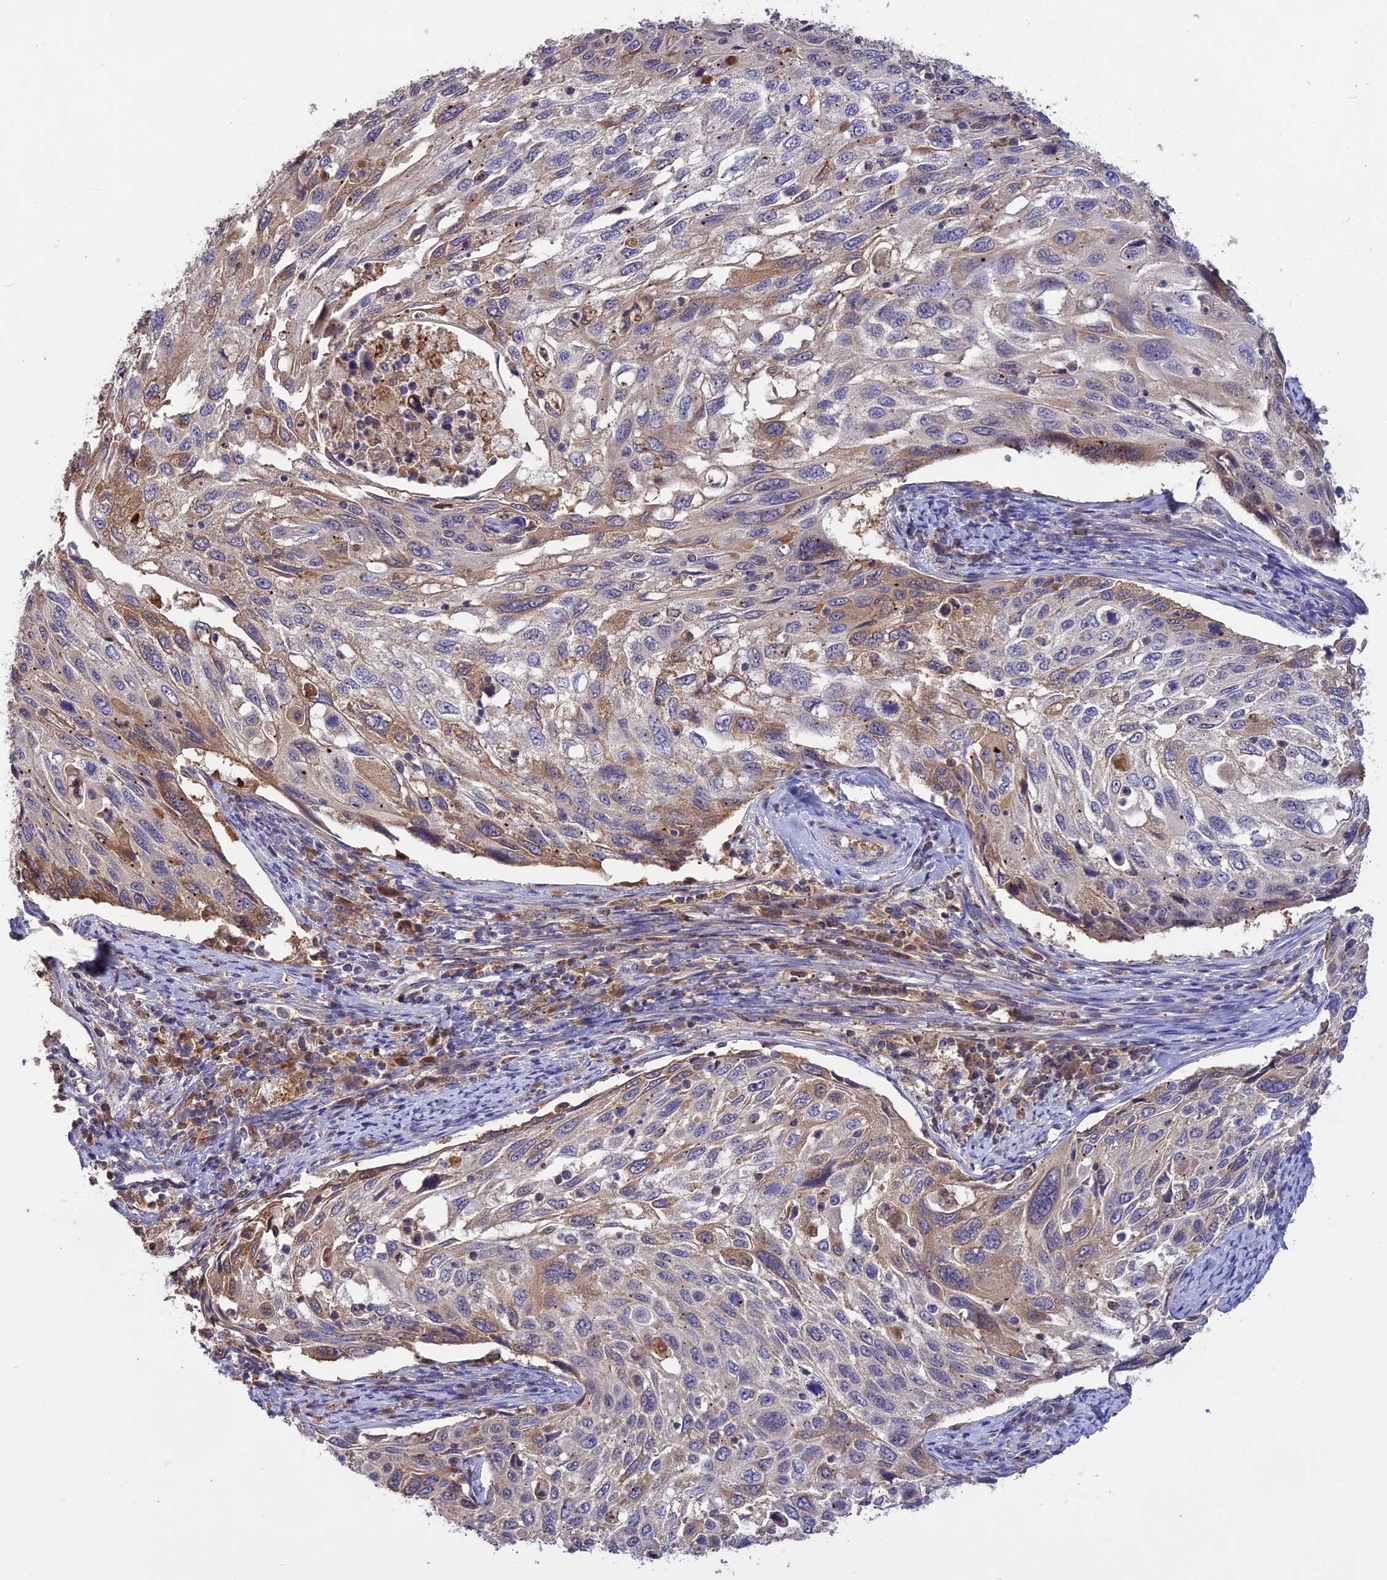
{"staining": {"intensity": "moderate", "quantity": "<25%", "location": "cytoplasmic/membranous"}, "tissue": "cervical cancer", "cell_type": "Tumor cells", "image_type": "cancer", "snomed": [{"axis": "morphology", "description": "Squamous cell carcinoma, NOS"}, {"axis": "topography", "description": "Cervix"}], "caption": "The photomicrograph exhibits staining of squamous cell carcinoma (cervical), revealing moderate cytoplasmic/membranous protein expression (brown color) within tumor cells.", "gene": "NUDT8", "patient": {"sex": "female", "age": 70}}